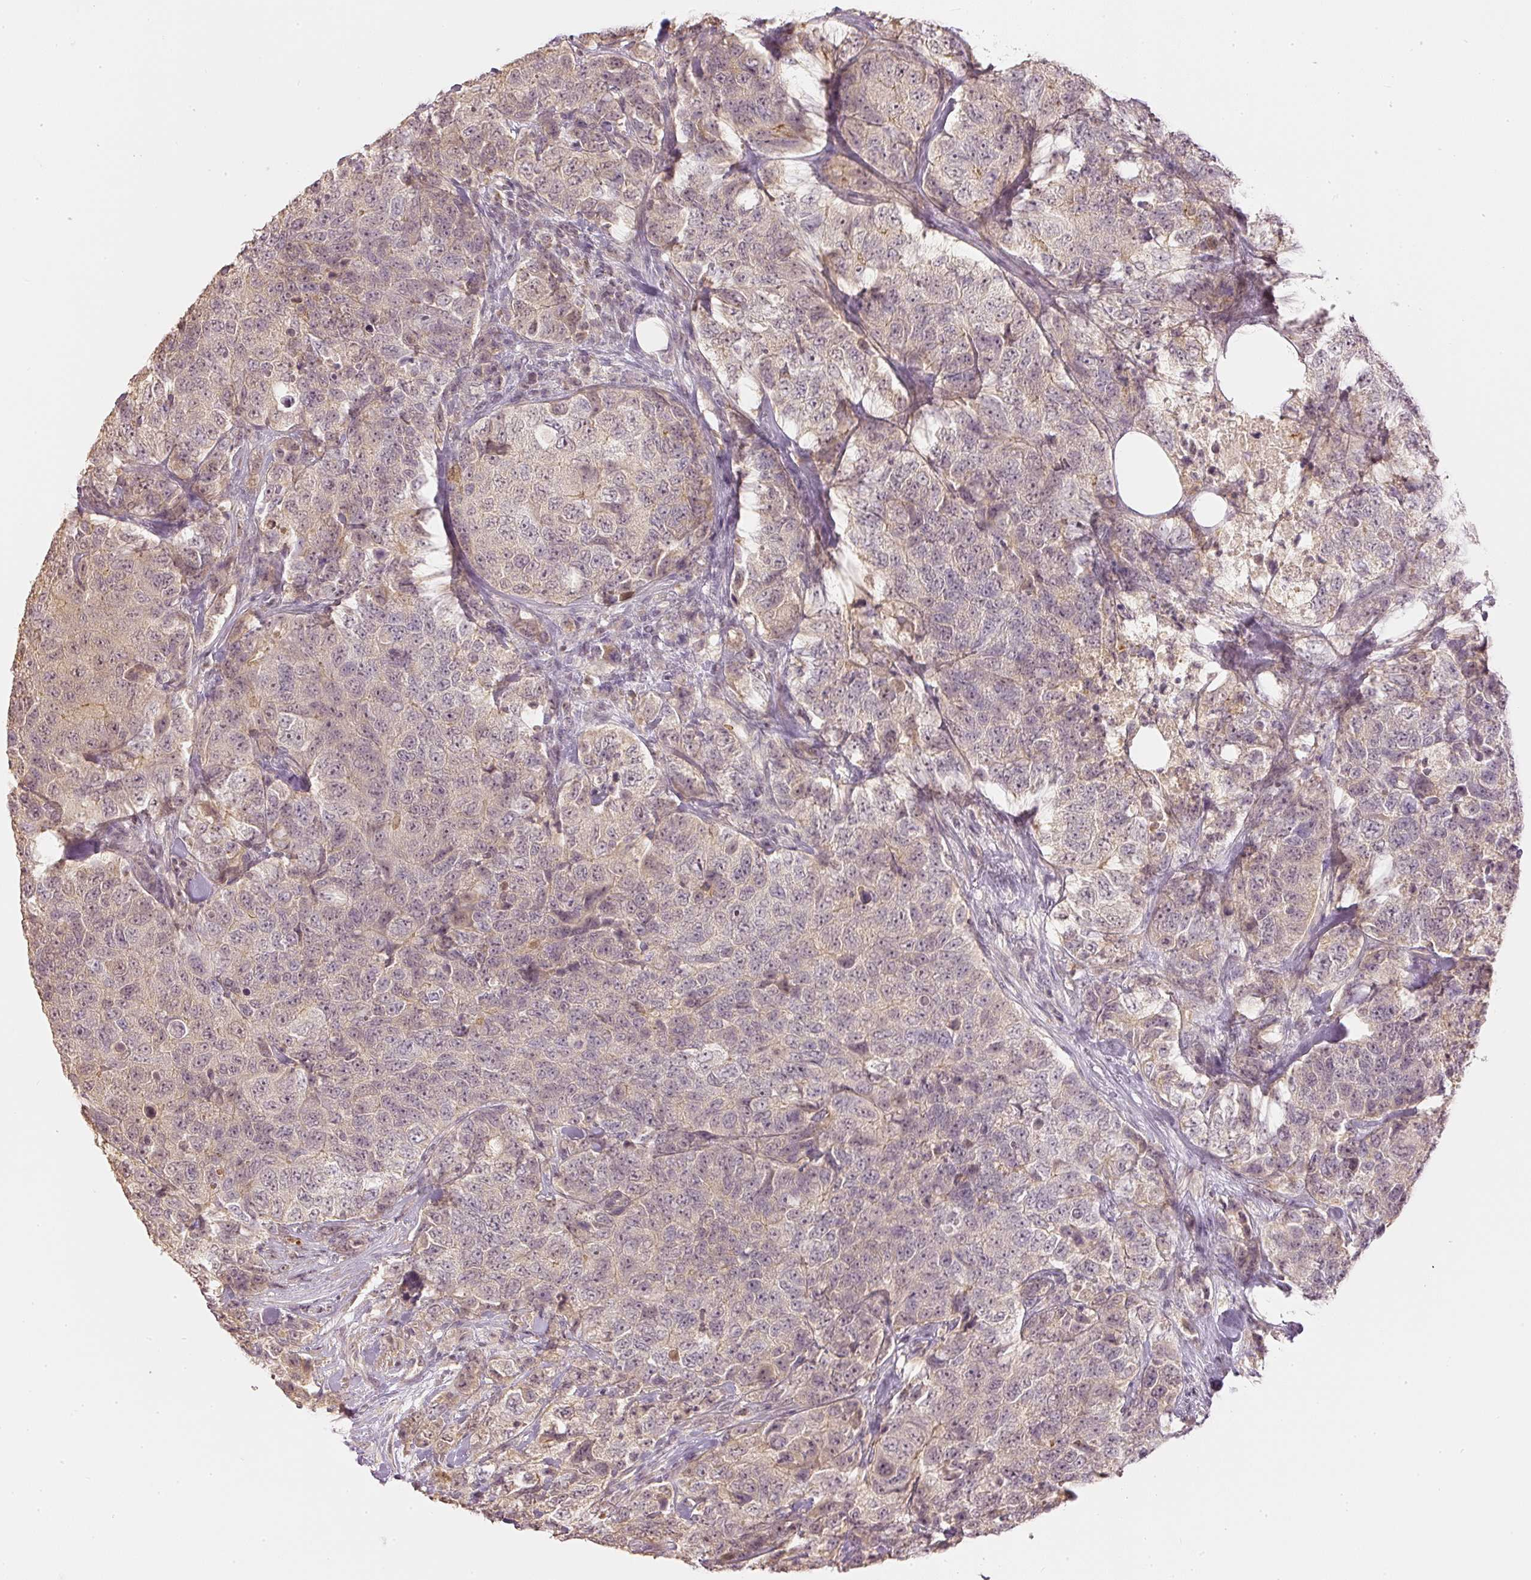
{"staining": {"intensity": "weak", "quantity": "25%-75%", "location": "cytoplasmic/membranous"}, "tissue": "urothelial cancer", "cell_type": "Tumor cells", "image_type": "cancer", "snomed": [{"axis": "morphology", "description": "Urothelial carcinoma, High grade"}, {"axis": "topography", "description": "Urinary bladder"}], "caption": "The image exhibits a brown stain indicating the presence of a protein in the cytoplasmic/membranous of tumor cells in urothelial cancer.", "gene": "GZMA", "patient": {"sex": "female", "age": 78}}